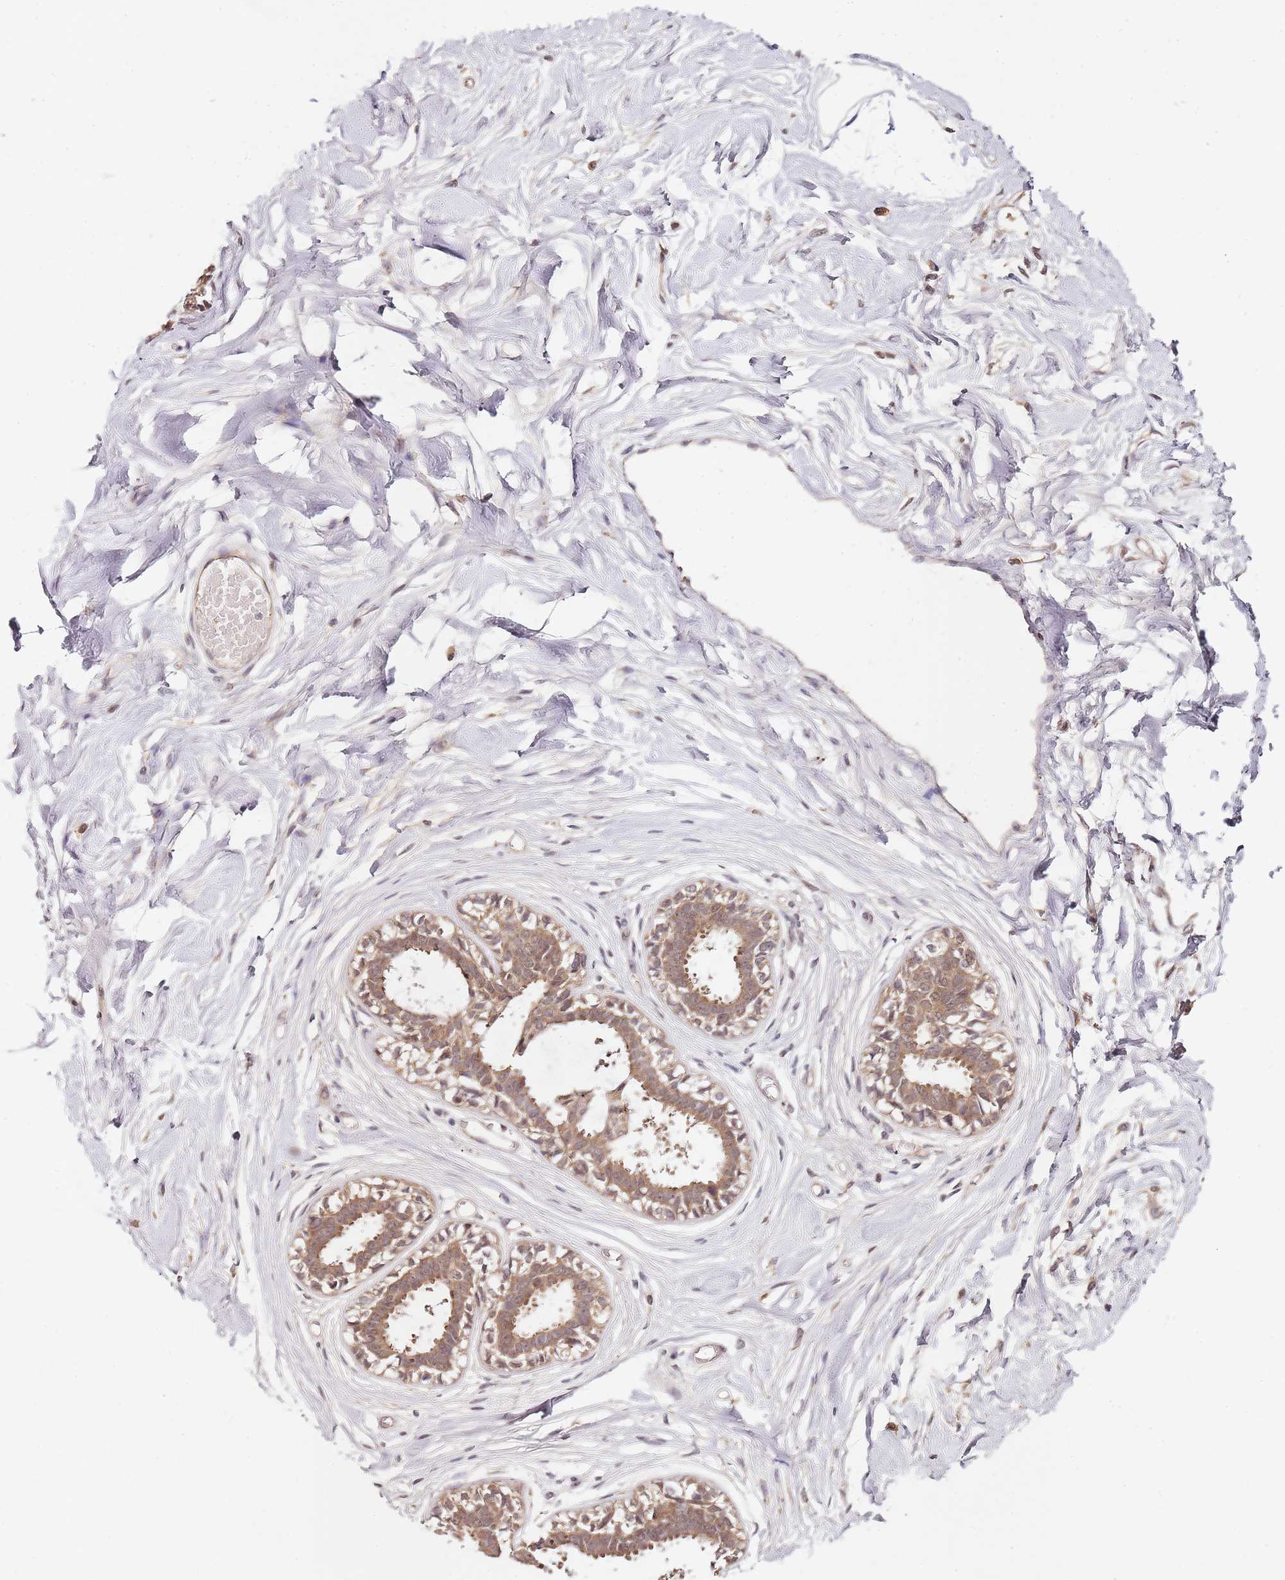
{"staining": {"intensity": "moderate", "quantity": "<25%", "location": "cytoplasmic/membranous"}, "tissue": "breast", "cell_type": "Adipocytes", "image_type": "normal", "snomed": [{"axis": "morphology", "description": "Normal tissue, NOS"}, {"axis": "topography", "description": "Breast"}], "caption": "High-power microscopy captured an immunohistochemistry photomicrograph of normal breast, revealing moderate cytoplasmic/membranous staining in approximately <25% of adipocytes.", "gene": "LIN37", "patient": {"sex": "female", "age": 45}}